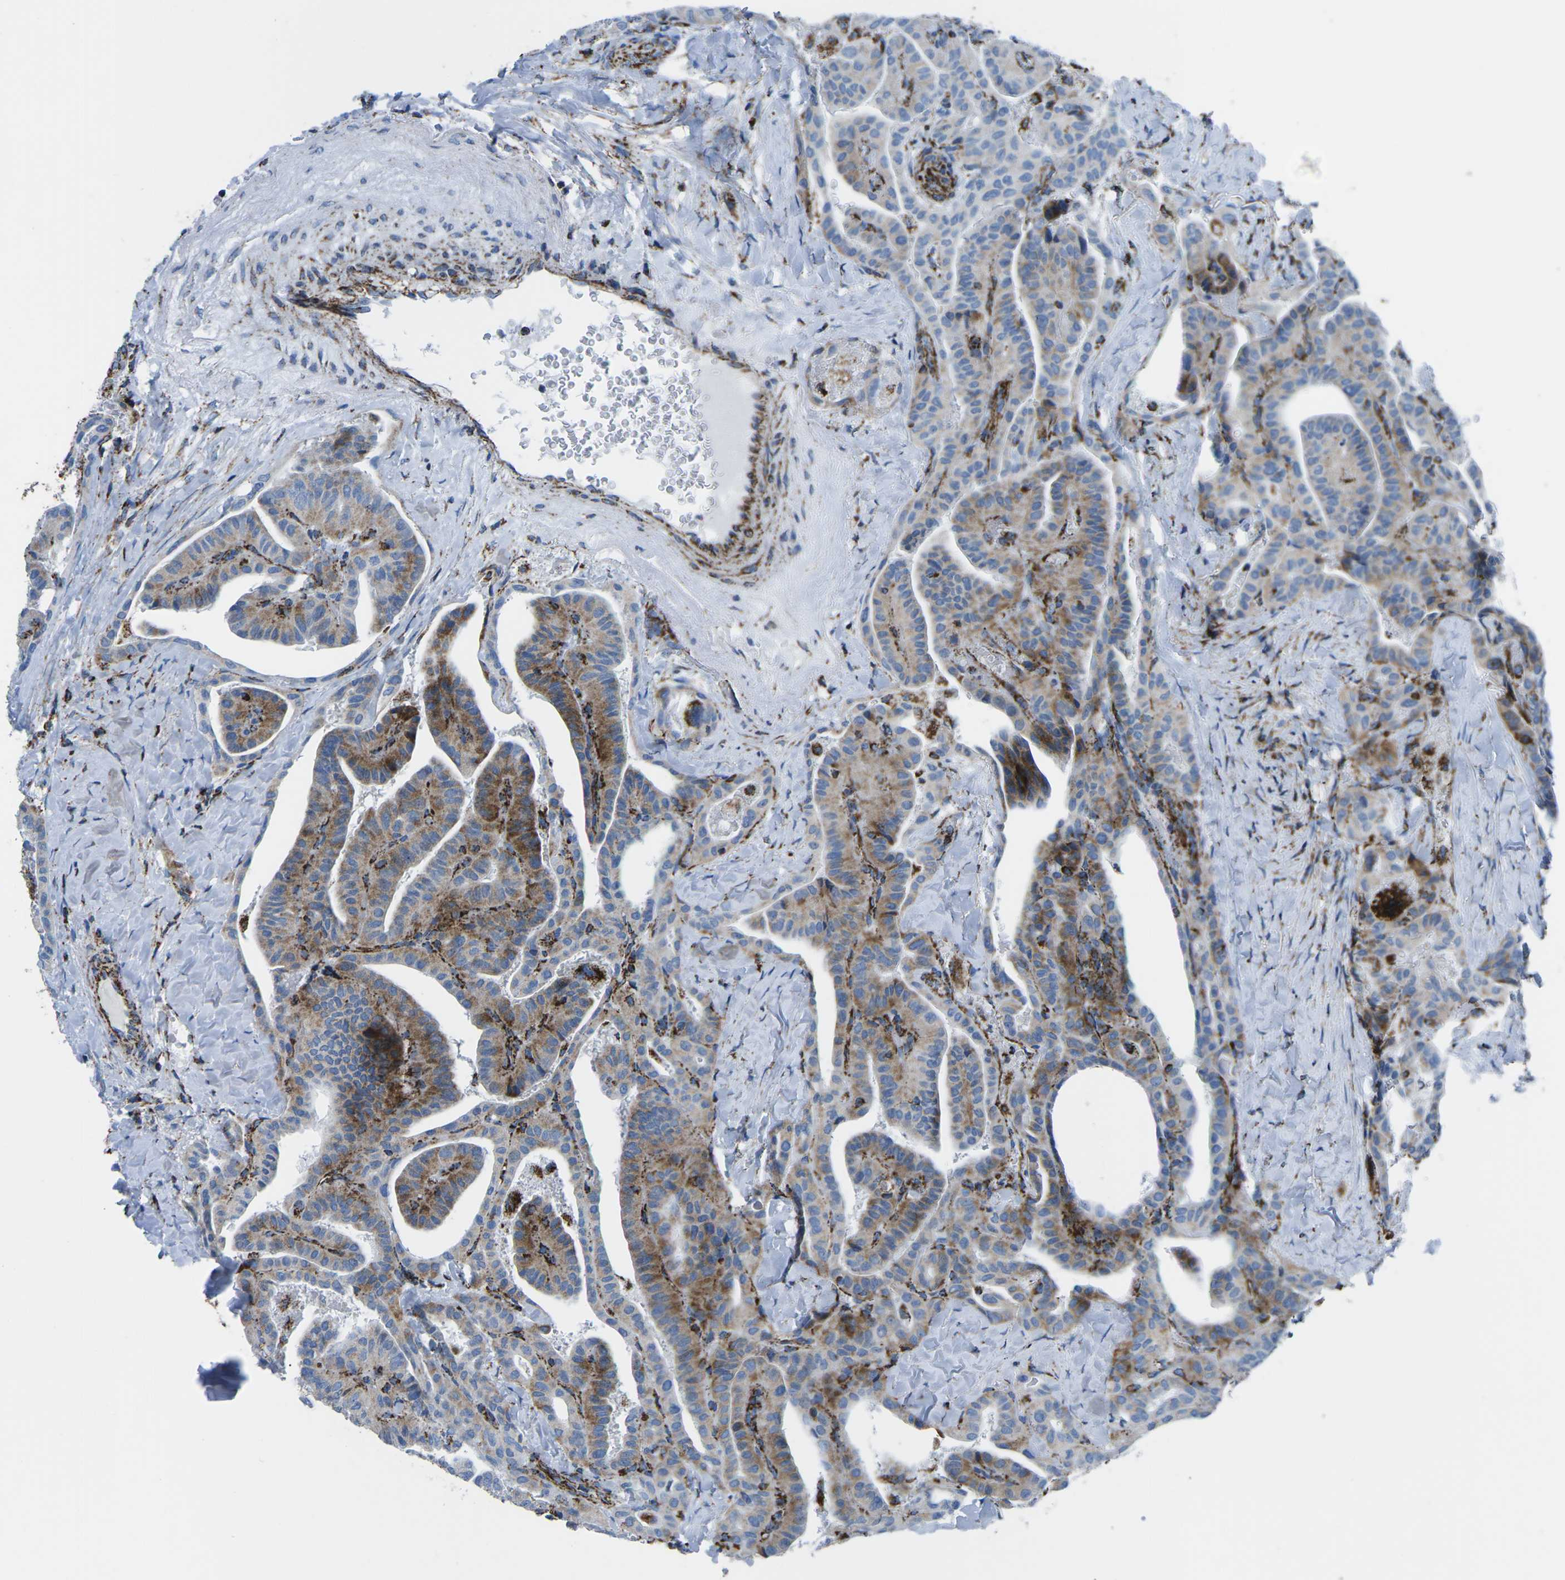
{"staining": {"intensity": "moderate", "quantity": ">75%", "location": "cytoplasmic/membranous"}, "tissue": "thyroid cancer", "cell_type": "Tumor cells", "image_type": "cancer", "snomed": [{"axis": "morphology", "description": "Papillary adenocarcinoma, NOS"}, {"axis": "topography", "description": "Thyroid gland"}], "caption": "This photomicrograph demonstrates immunohistochemistry (IHC) staining of thyroid papillary adenocarcinoma, with medium moderate cytoplasmic/membranous staining in about >75% of tumor cells.", "gene": "MT-CO2", "patient": {"sex": "male", "age": 77}}